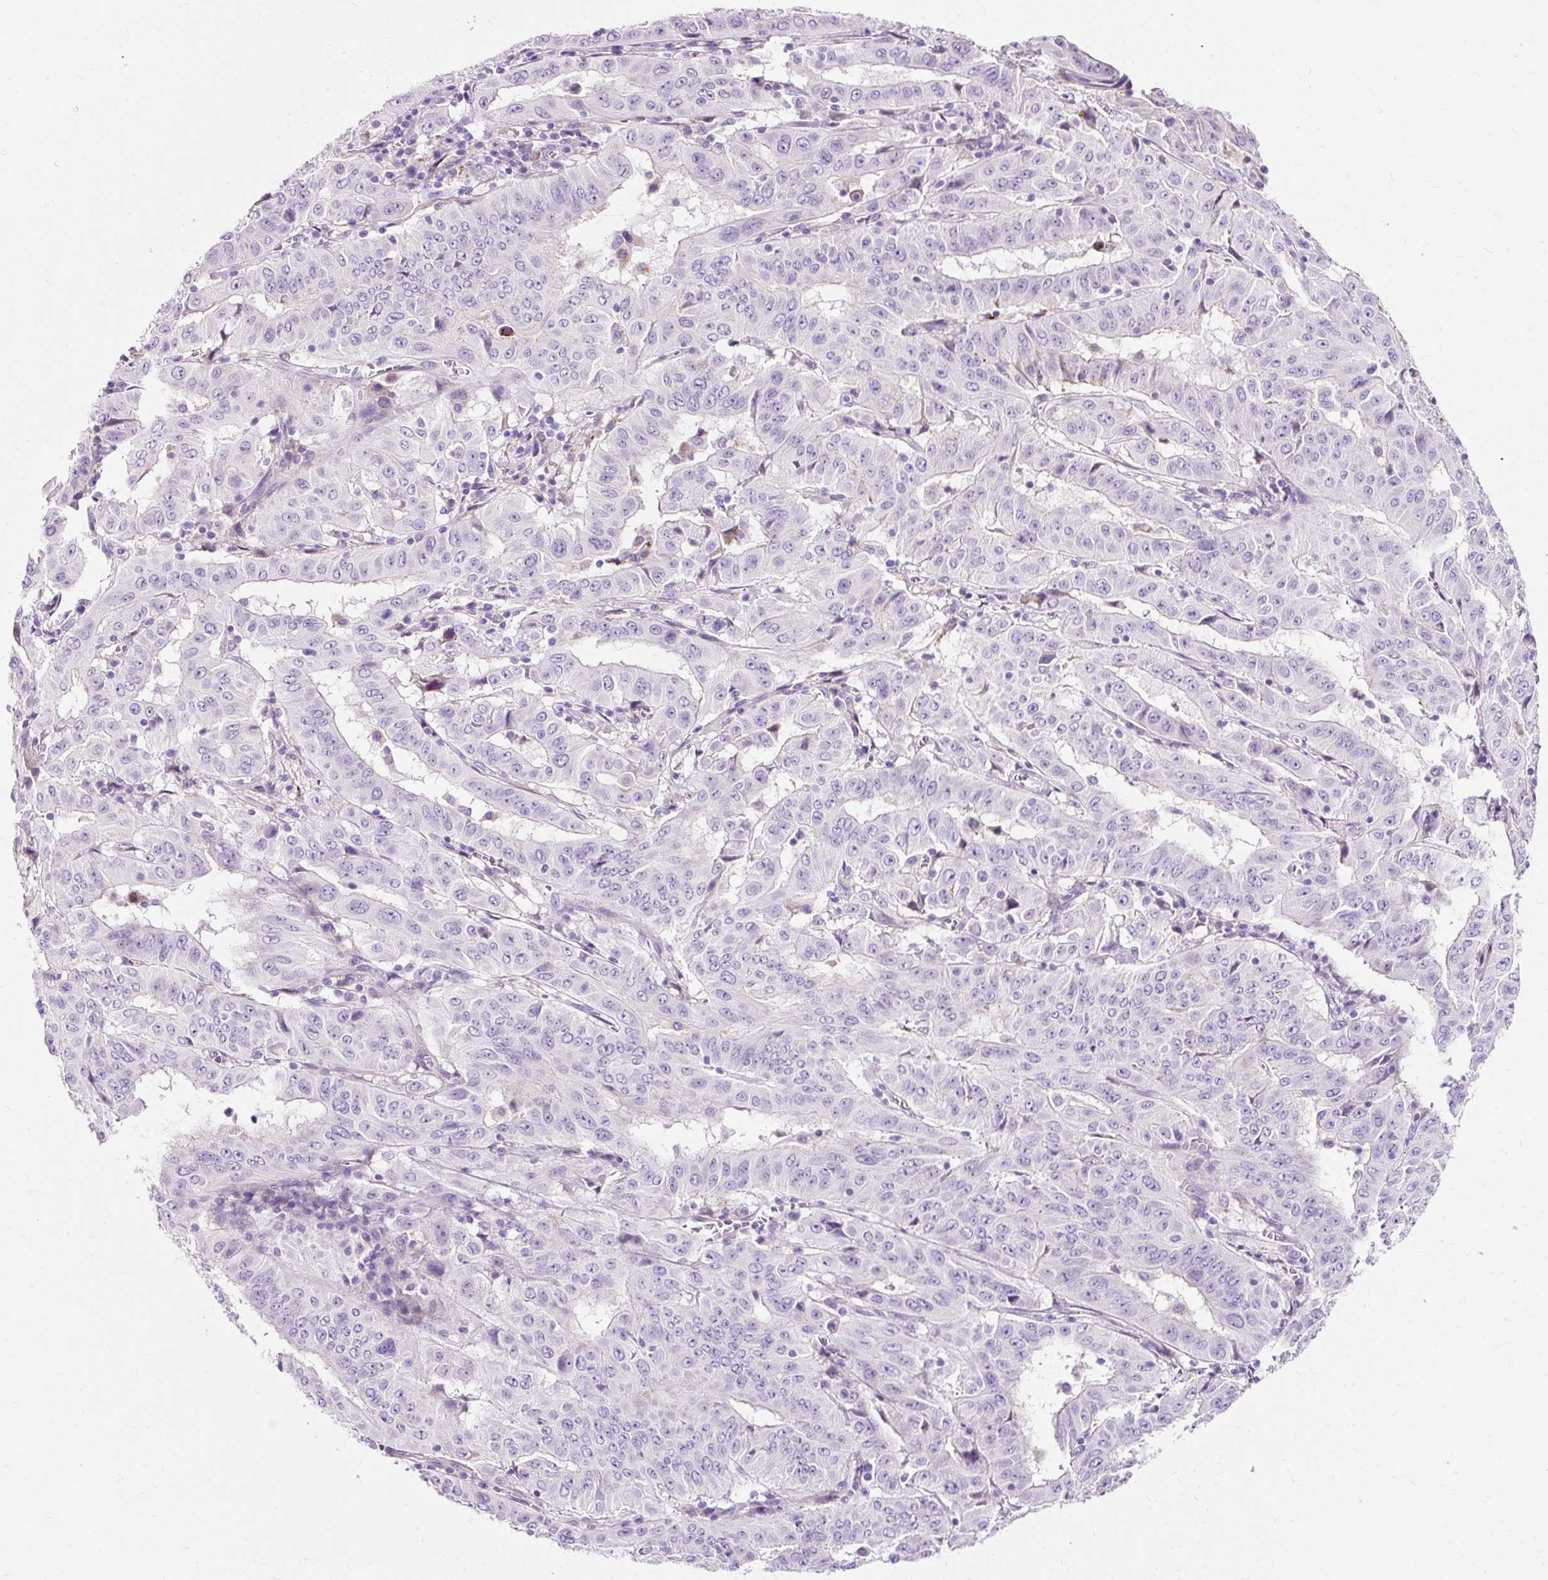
{"staining": {"intensity": "negative", "quantity": "none", "location": "none"}, "tissue": "pancreatic cancer", "cell_type": "Tumor cells", "image_type": "cancer", "snomed": [{"axis": "morphology", "description": "Adenocarcinoma, NOS"}, {"axis": "topography", "description": "Pancreas"}], "caption": "This is a image of immunohistochemistry (IHC) staining of pancreatic adenocarcinoma, which shows no staining in tumor cells.", "gene": "CLDN25", "patient": {"sex": "male", "age": 63}}